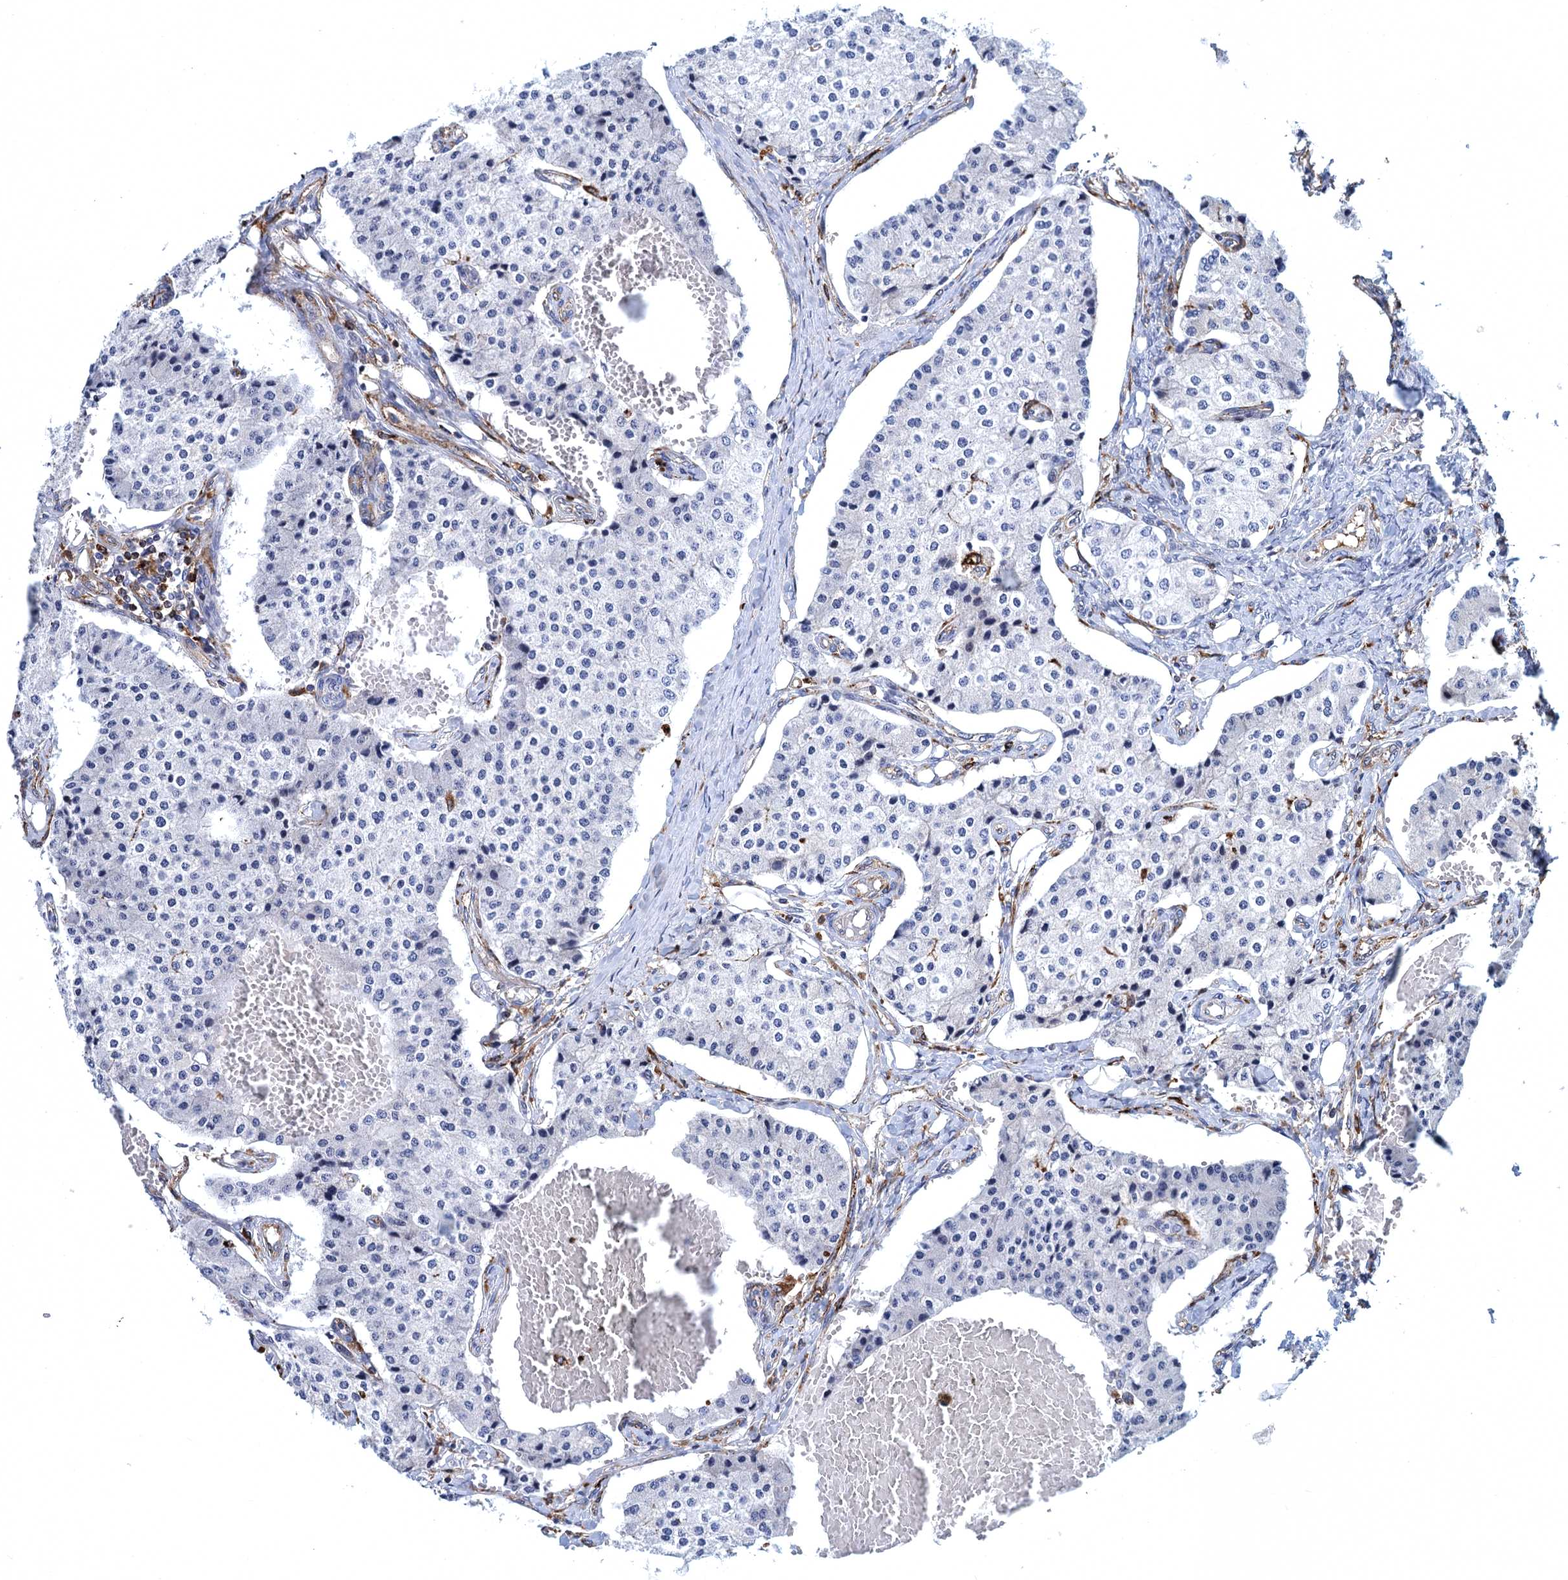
{"staining": {"intensity": "negative", "quantity": "none", "location": "none"}, "tissue": "carcinoid", "cell_type": "Tumor cells", "image_type": "cancer", "snomed": [{"axis": "morphology", "description": "Carcinoid, malignant, NOS"}, {"axis": "topography", "description": "Colon"}], "caption": "Human carcinoid (malignant) stained for a protein using immunohistochemistry reveals no expression in tumor cells.", "gene": "DNHD1", "patient": {"sex": "female", "age": 52}}